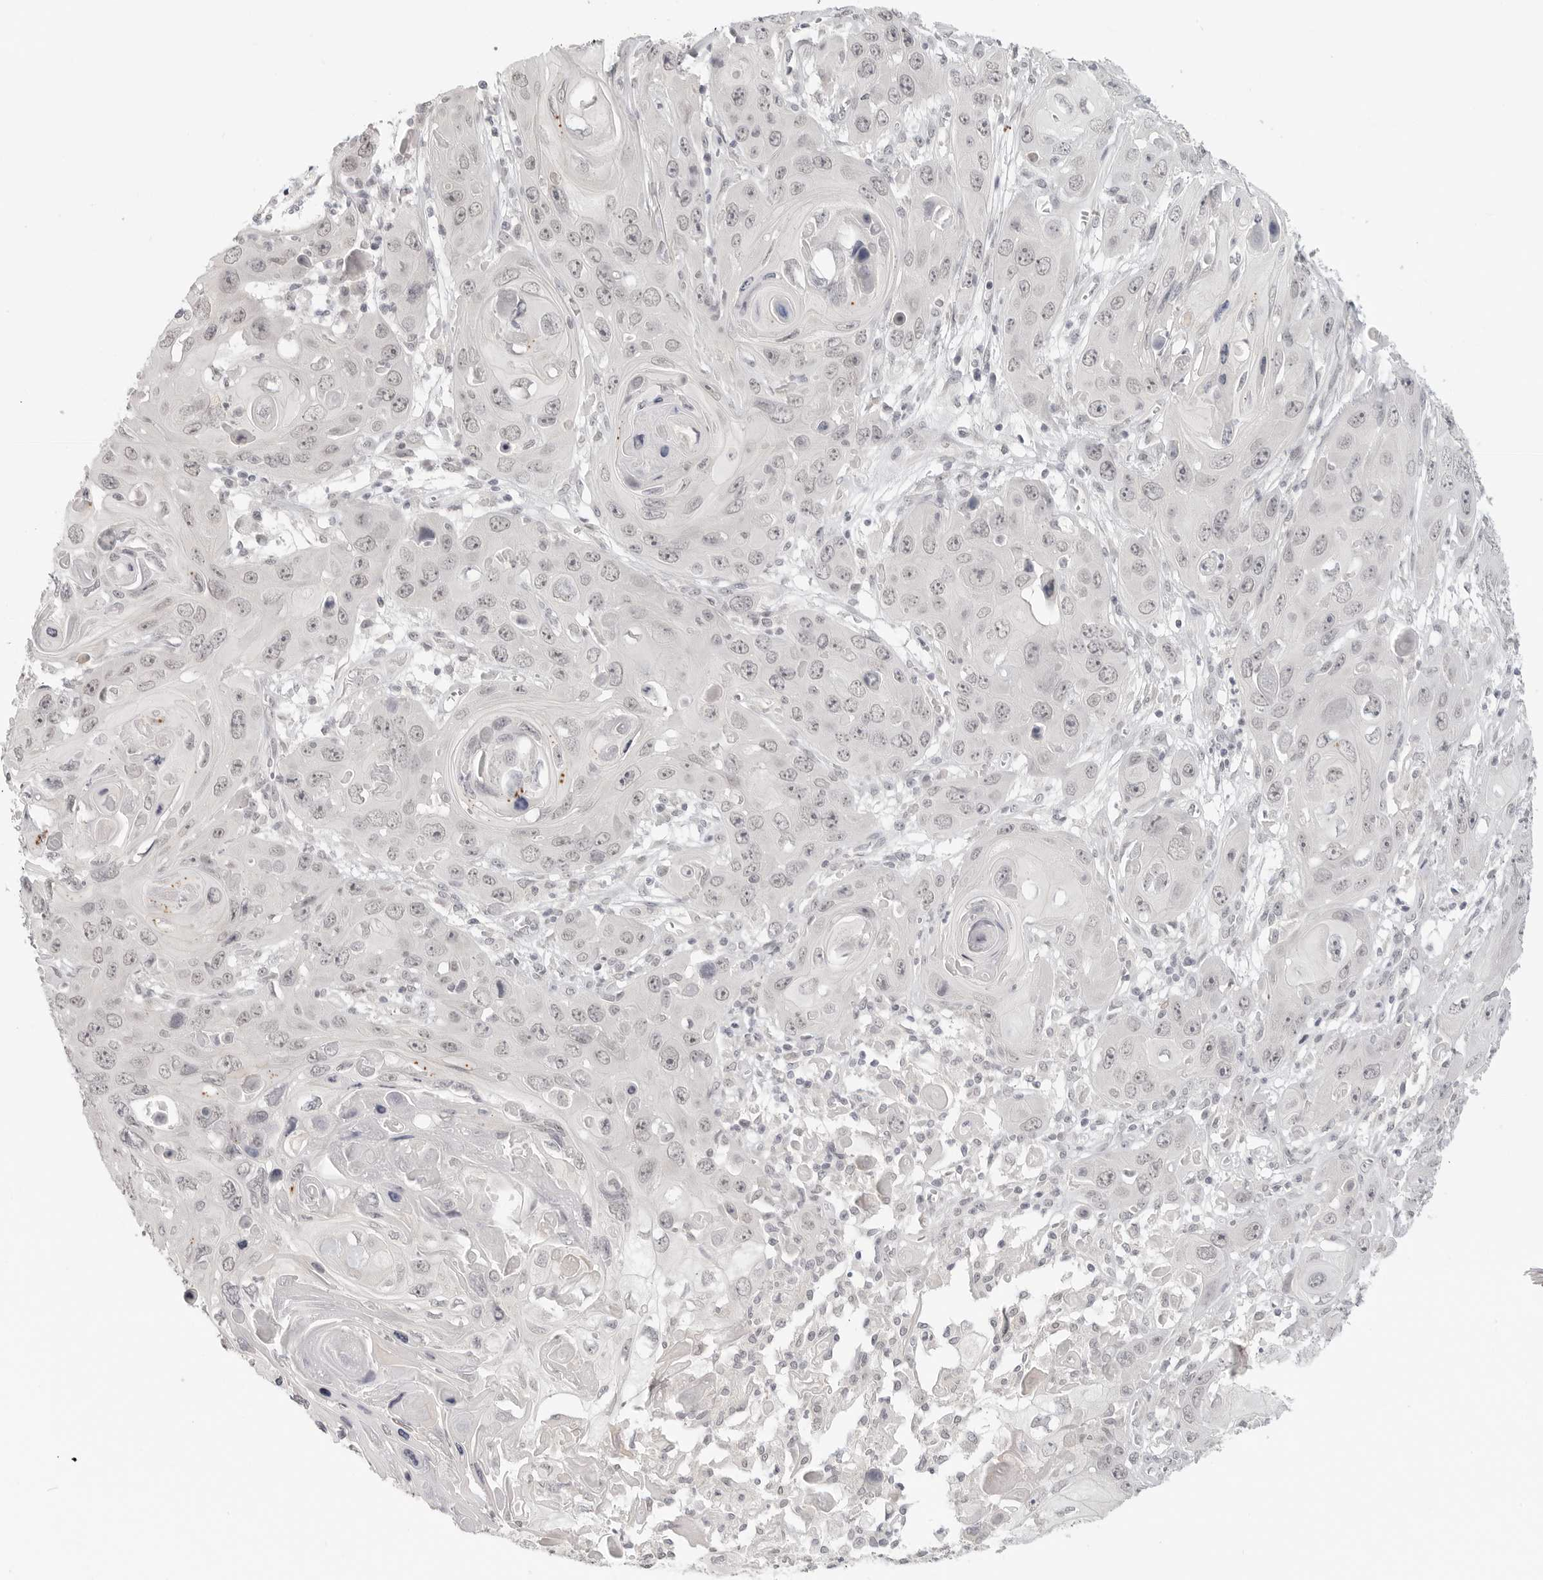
{"staining": {"intensity": "negative", "quantity": "none", "location": "none"}, "tissue": "skin cancer", "cell_type": "Tumor cells", "image_type": "cancer", "snomed": [{"axis": "morphology", "description": "Squamous cell carcinoma, NOS"}, {"axis": "topography", "description": "Skin"}], "caption": "This is an immunohistochemistry (IHC) micrograph of skin cancer. There is no positivity in tumor cells.", "gene": "KLK11", "patient": {"sex": "male", "age": 55}}